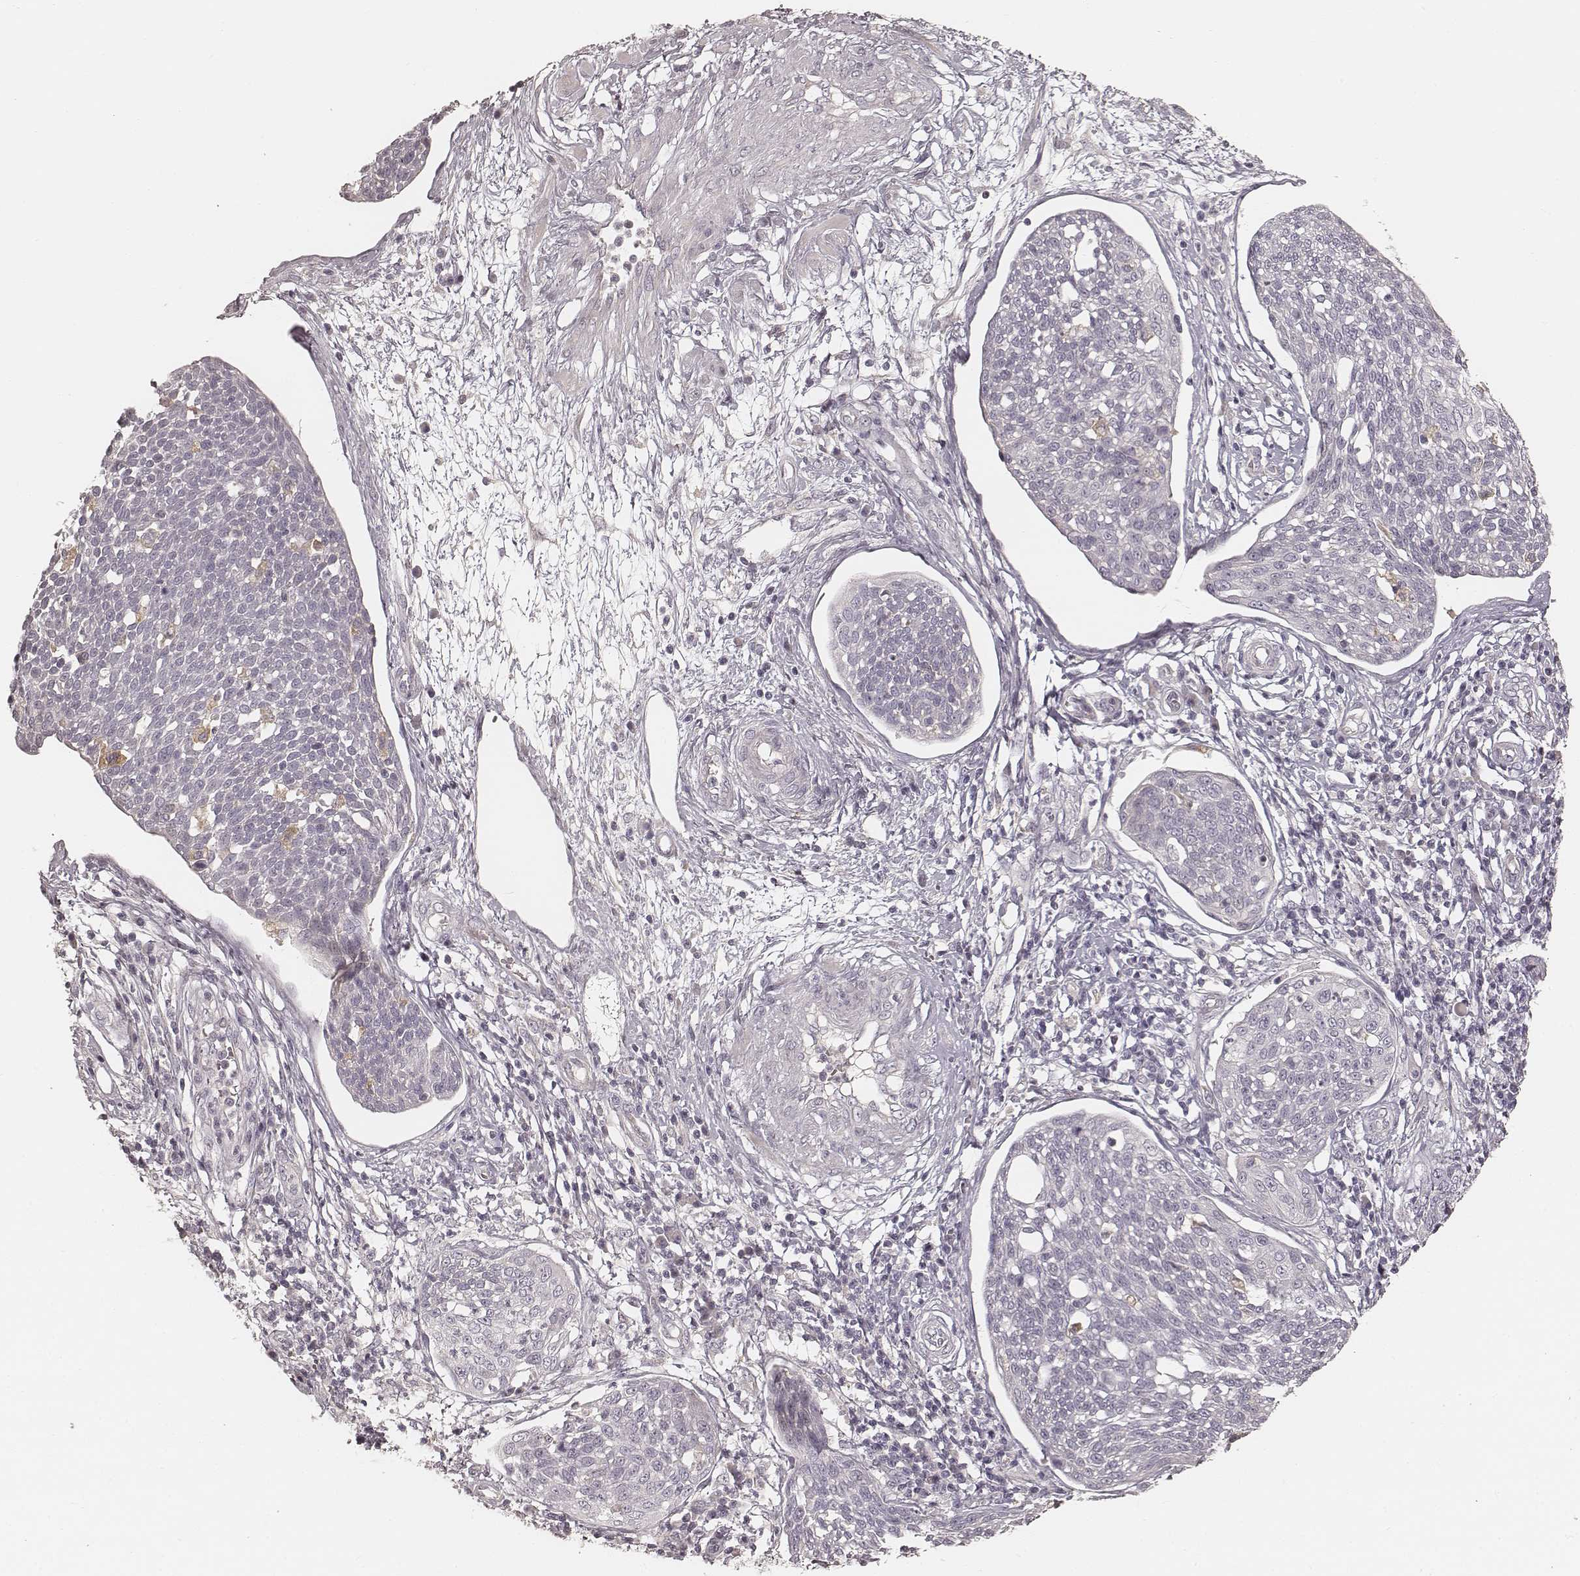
{"staining": {"intensity": "negative", "quantity": "none", "location": "none"}, "tissue": "cervical cancer", "cell_type": "Tumor cells", "image_type": "cancer", "snomed": [{"axis": "morphology", "description": "Squamous cell carcinoma, NOS"}, {"axis": "topography", "description": "Cervix"}], "caption": "The immunohistochemistry (IHC) histopathology image has no significant positivity in tumor cells of cervical squamous cell carcinoma tissue.", "gene": "FMNL2", "patient": {"sex": "female", "age": 34}}